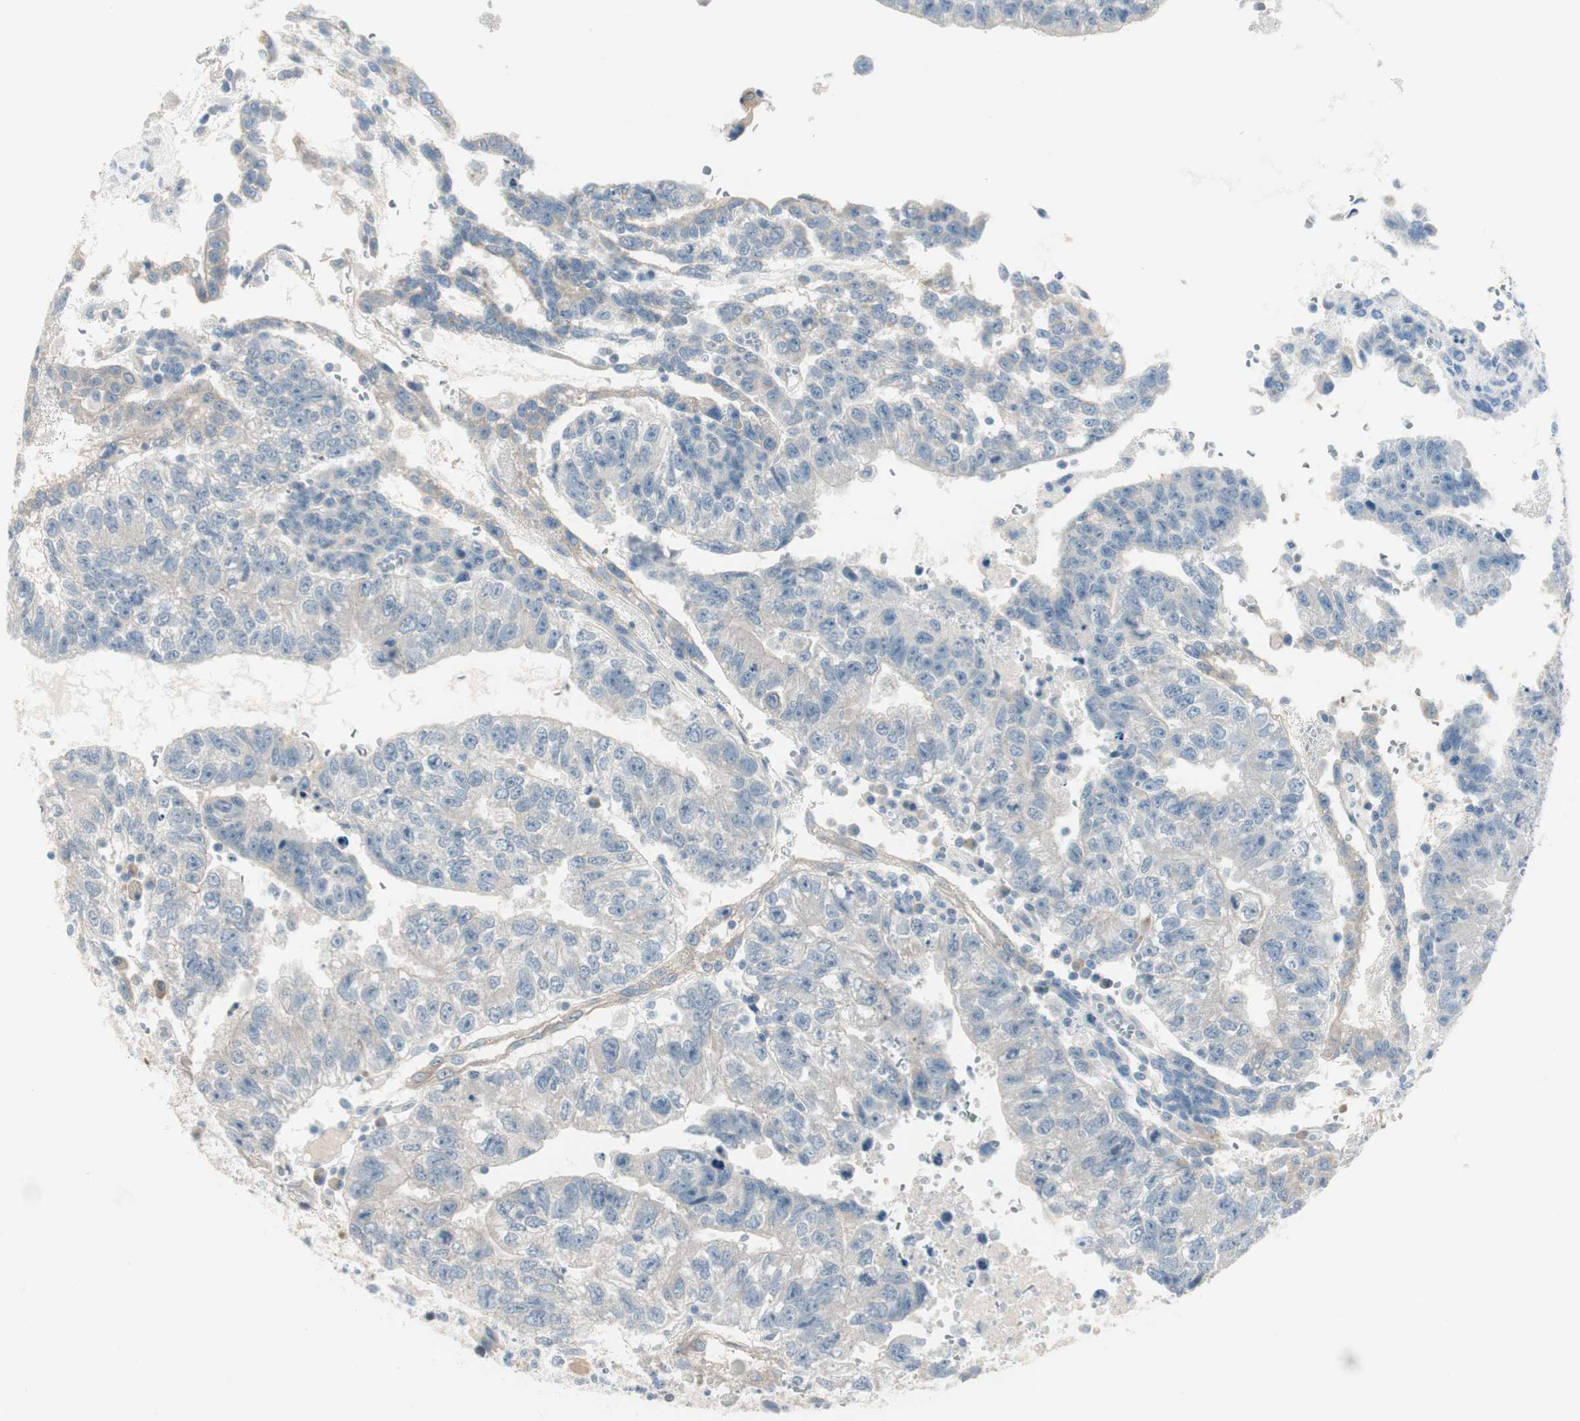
{"staining": {"intensity": "negative", "quantity": "none", "location": "none"}, "tissue": "testis cancer", "cell_type": "Tumor cells", "image_type": "cancer", "snomed": [{"axis": "morphology", "description": "Seminoma, NOS"}, {"axis": "morphology", "description": "Carcinoma, Embryonal, NOS"}, {"axis": "topography", "description": "Testis"}], "caption": "An immunohistochemistry histopathology image of testis cancer (embryonal carcinoma) is shown. There is no staining in tumor cells of testis cancer (embryonal carcinoma).", "gene": "SPINK4", "patient": {"sex": "male", "age": 52}}